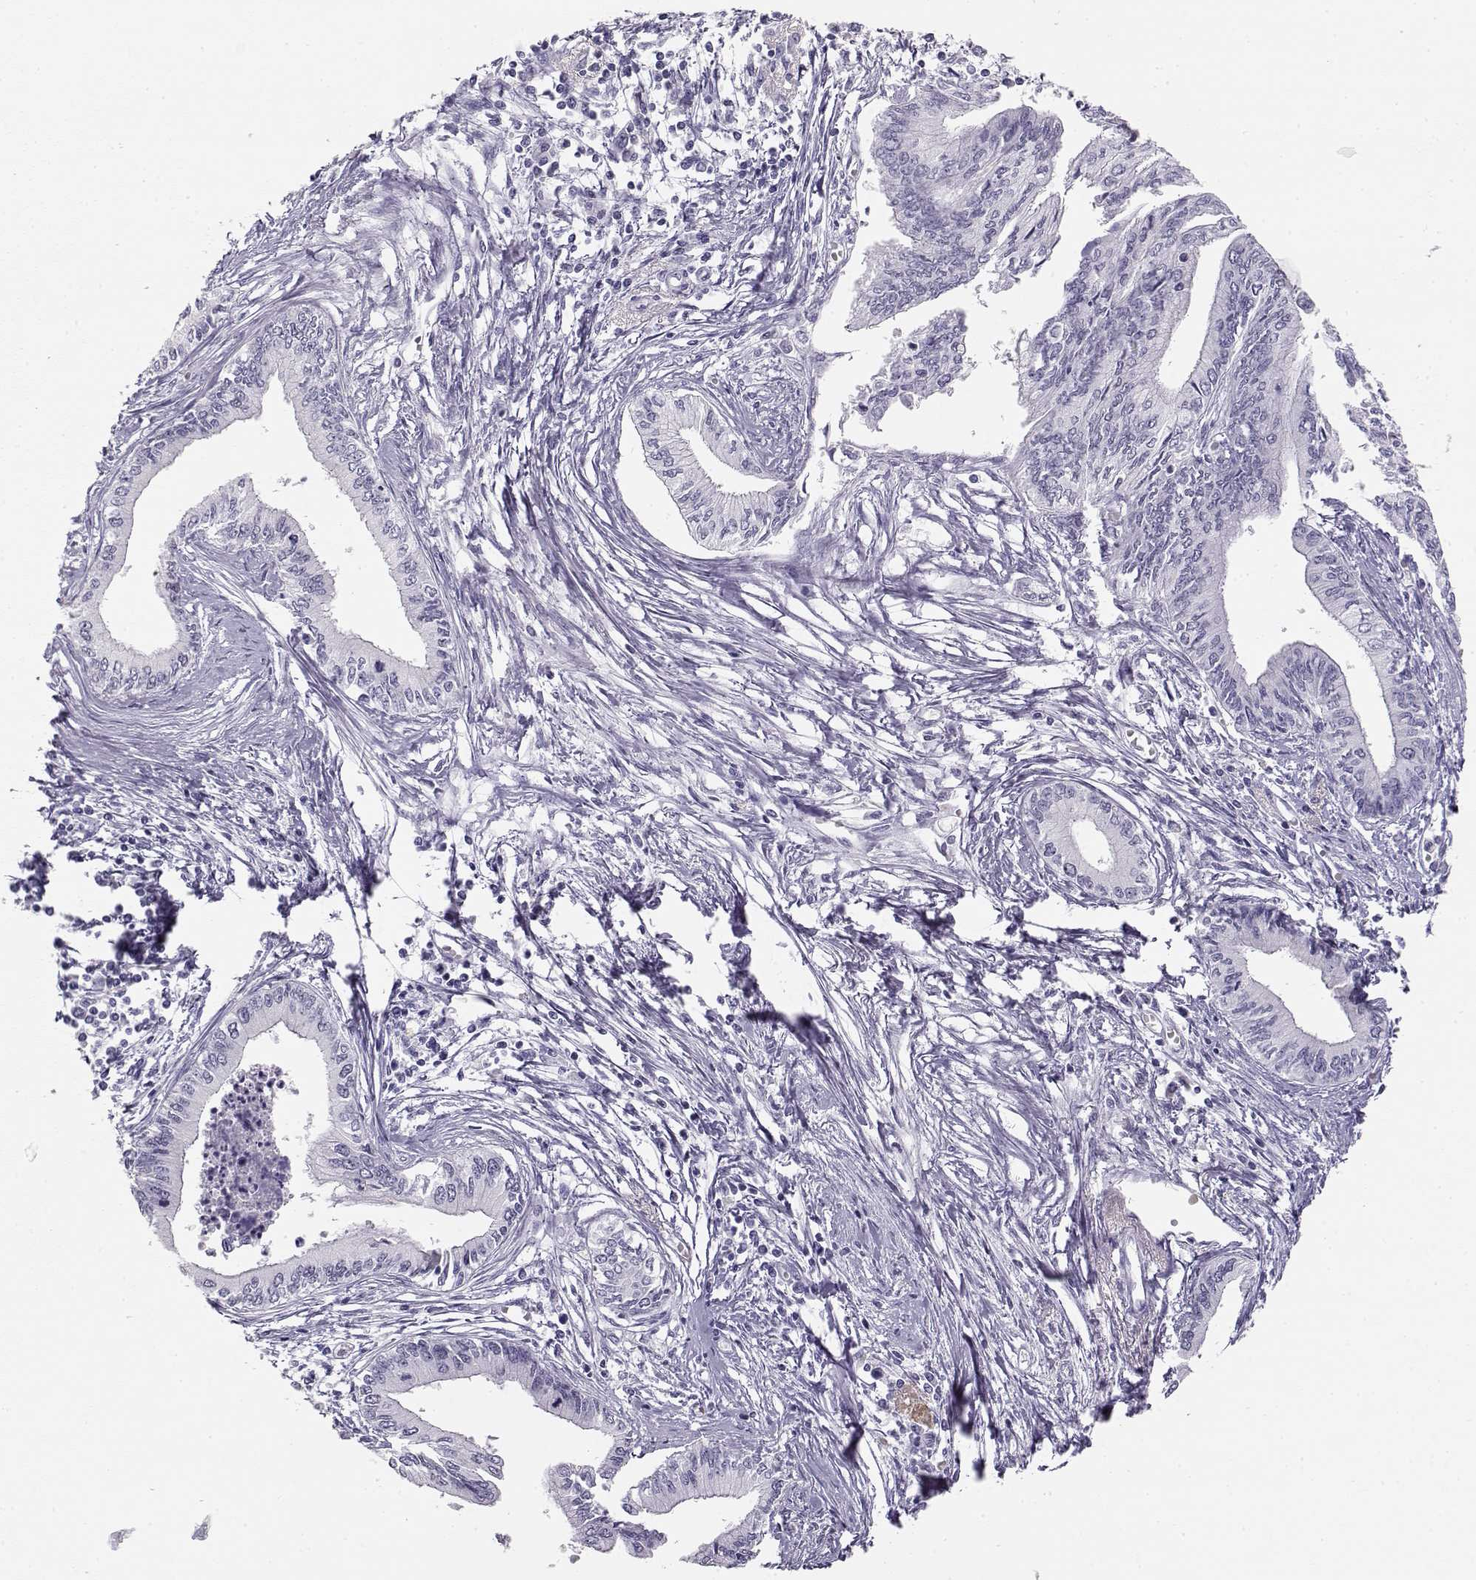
{"staining": {"intensity": "negative", "quantity": "none", "location": "none"}, "tissue": "pancreatic cancer", "cell_type": "Tumor cells", "image_type": "cancer", "snomed": [{"axis": "morphology", "description": "Adenocarcinoma, NOS"}, {"axis": "topography", "description": "Pancreas"}], "caption": "A photomicrograph of human pancreatic cancer (adenocarcinoma) is negative for staining in tumor cells.", "gene": "NUTM1", "patient": {"sex": "female", "age": 61}}